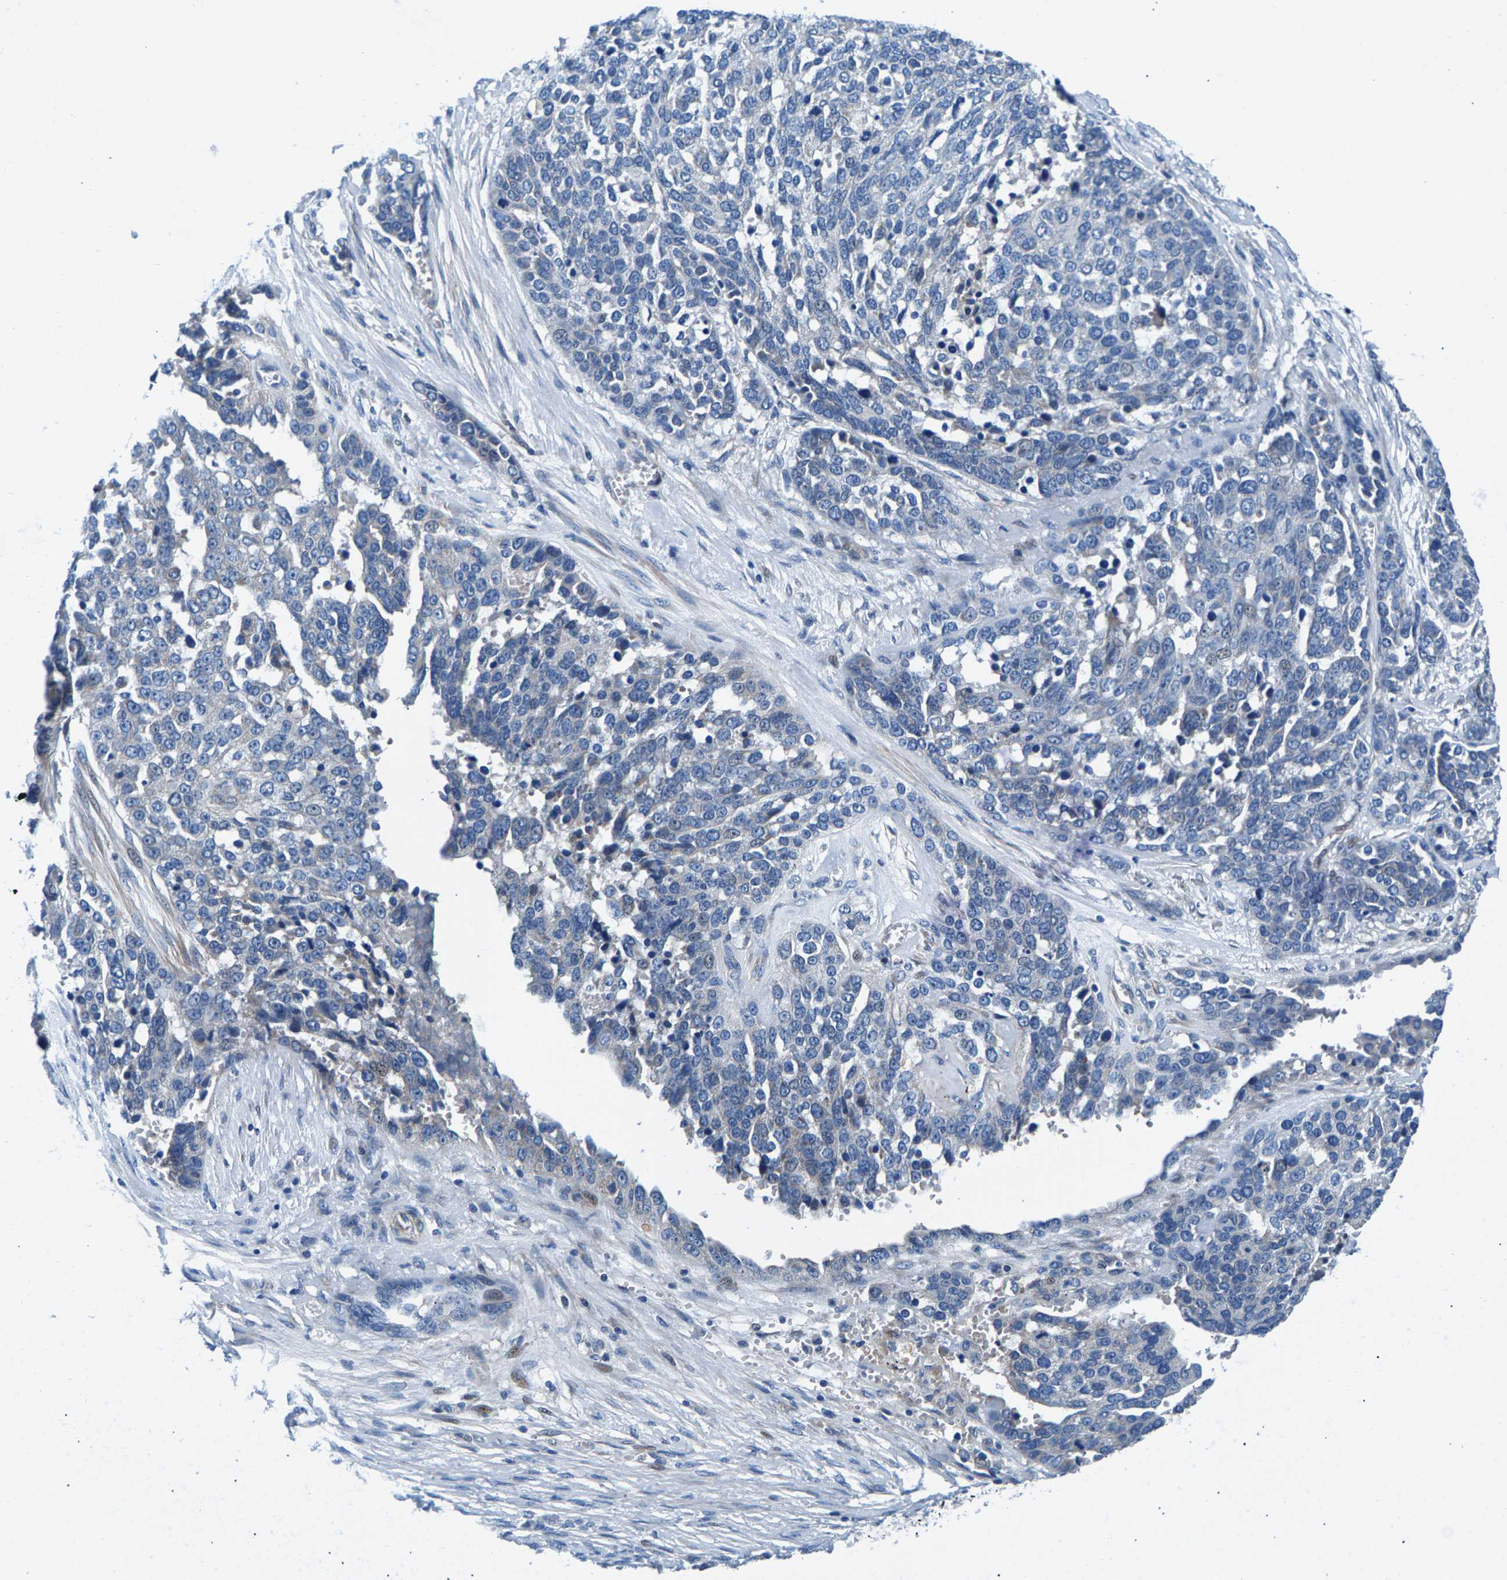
{"staining": {"intensity": "negative", "quantity": "none", "location": "none"}, "tissue": "ovarian cancer", "cell_type": "Tumor cells", "image_type": "cancer", "snomed": [{"axis": "morphology", "description": "Cystadenocarcinoma, serous, NOS"}, {"axis": "topography", "description": "Ovary"}], "caption": "An IHC histopathology image of serous cystadenocarcinoma (ovarian) is shown. There is no staining in tumor cells of serous cystadenocarcinoma (ovarian). (Stains: DAB immunohistochemistry with hematoxylin counter stain, Microscopy: brightfield microscopy at high magnification).", "gene": "CDRT4", "patient": {"sex": "female", "age": 44}}